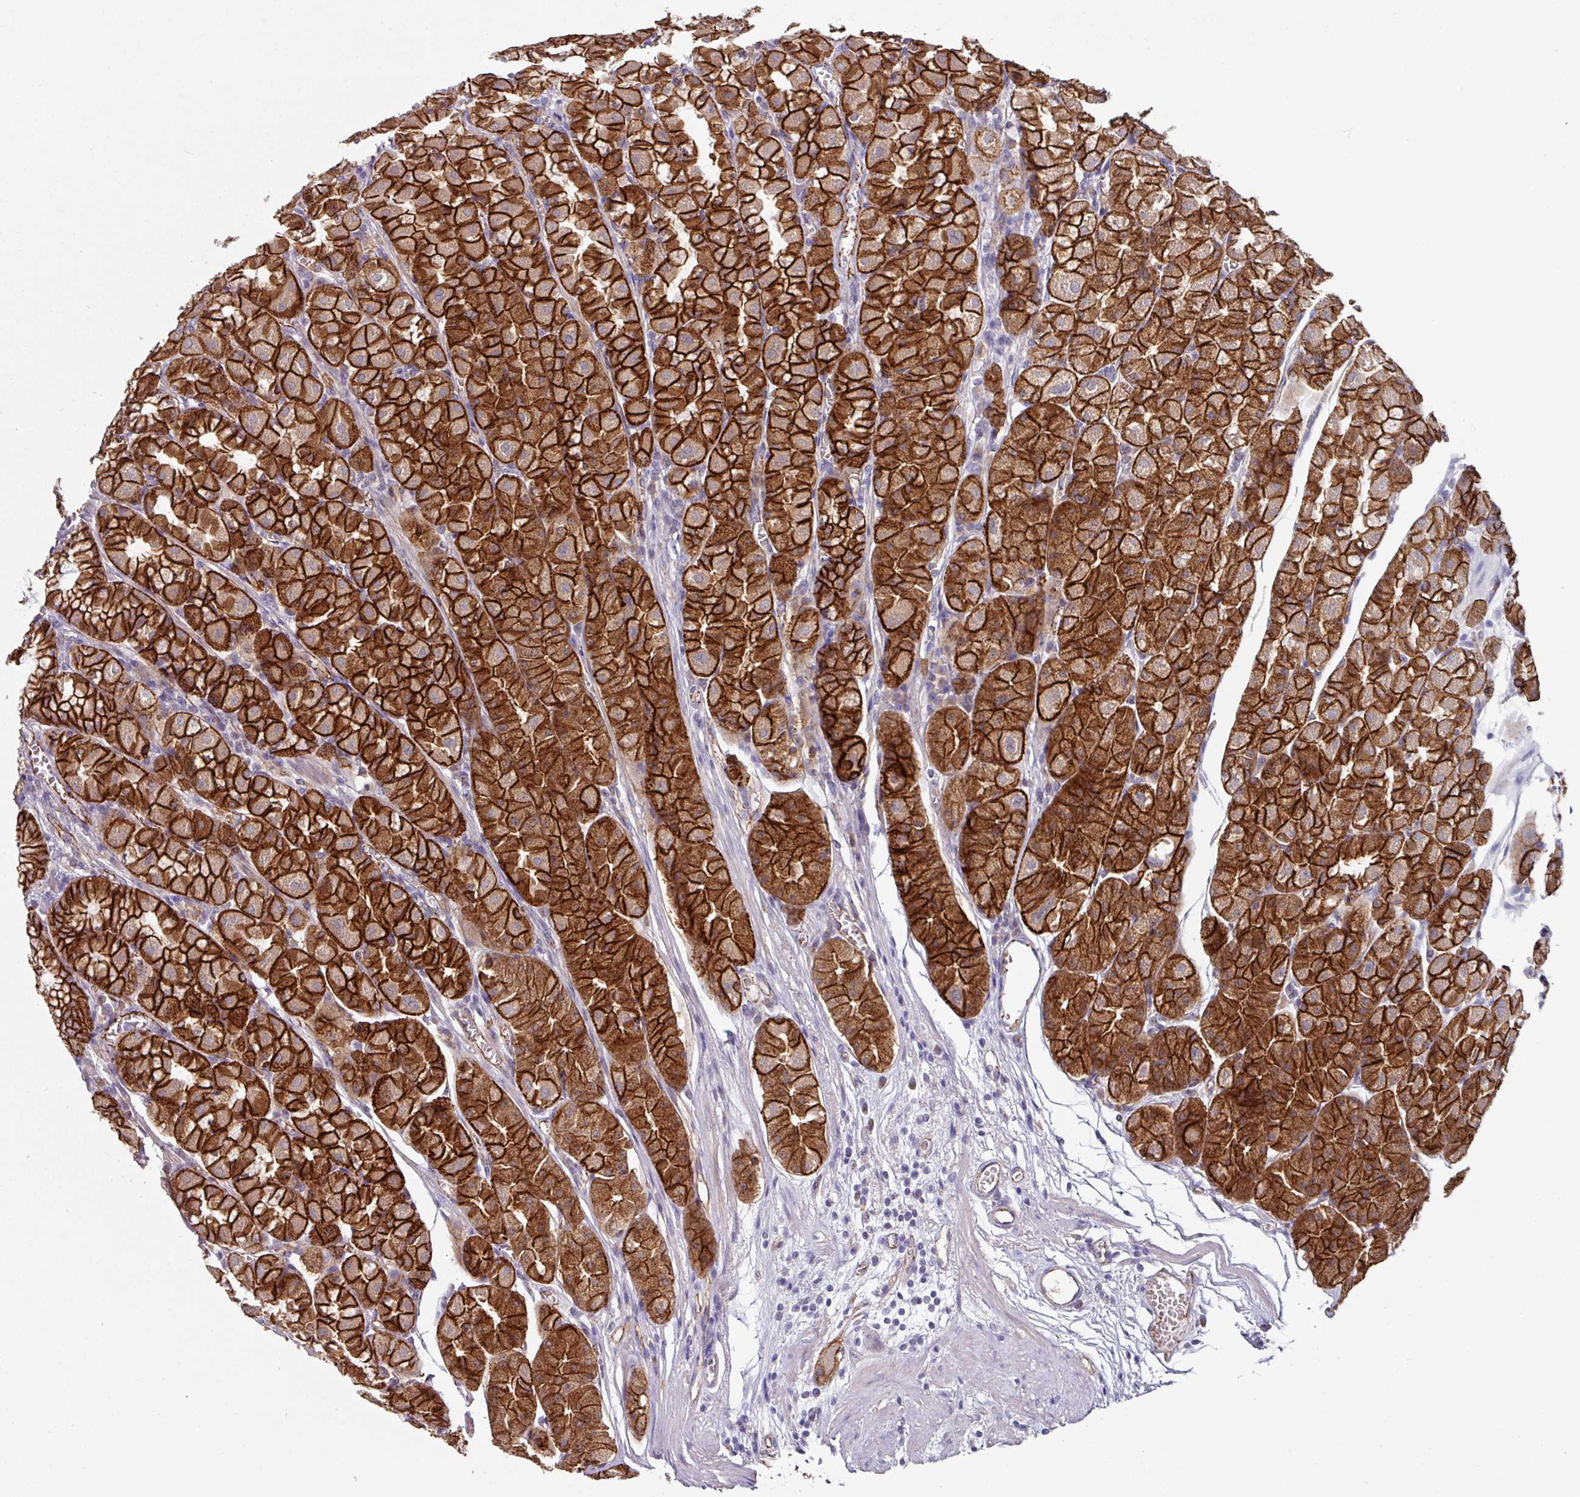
{"staining": {"intensity": "strong", "quantity": ">75%", "location": "cytoplasmic/membranous"}, "tissue": "stomach", "cell_type": "Glandular cells", "image_type": "normal", "snomed": [{"axis": "morphology", "description": "Normal tissue, NOS"}, {"axis": "topography", "description": "Stomach"}], "caption": "Protein analysis of normal stomach shows strong cytoplasmic/membranous positivity in about >75% of glandular cells. Immunohistochemistry (ihc) stains the protein of interest in brown and the nuclei are stained blue.", "gene": "JUP", "patient": {"sex": "male", "age": 55}}